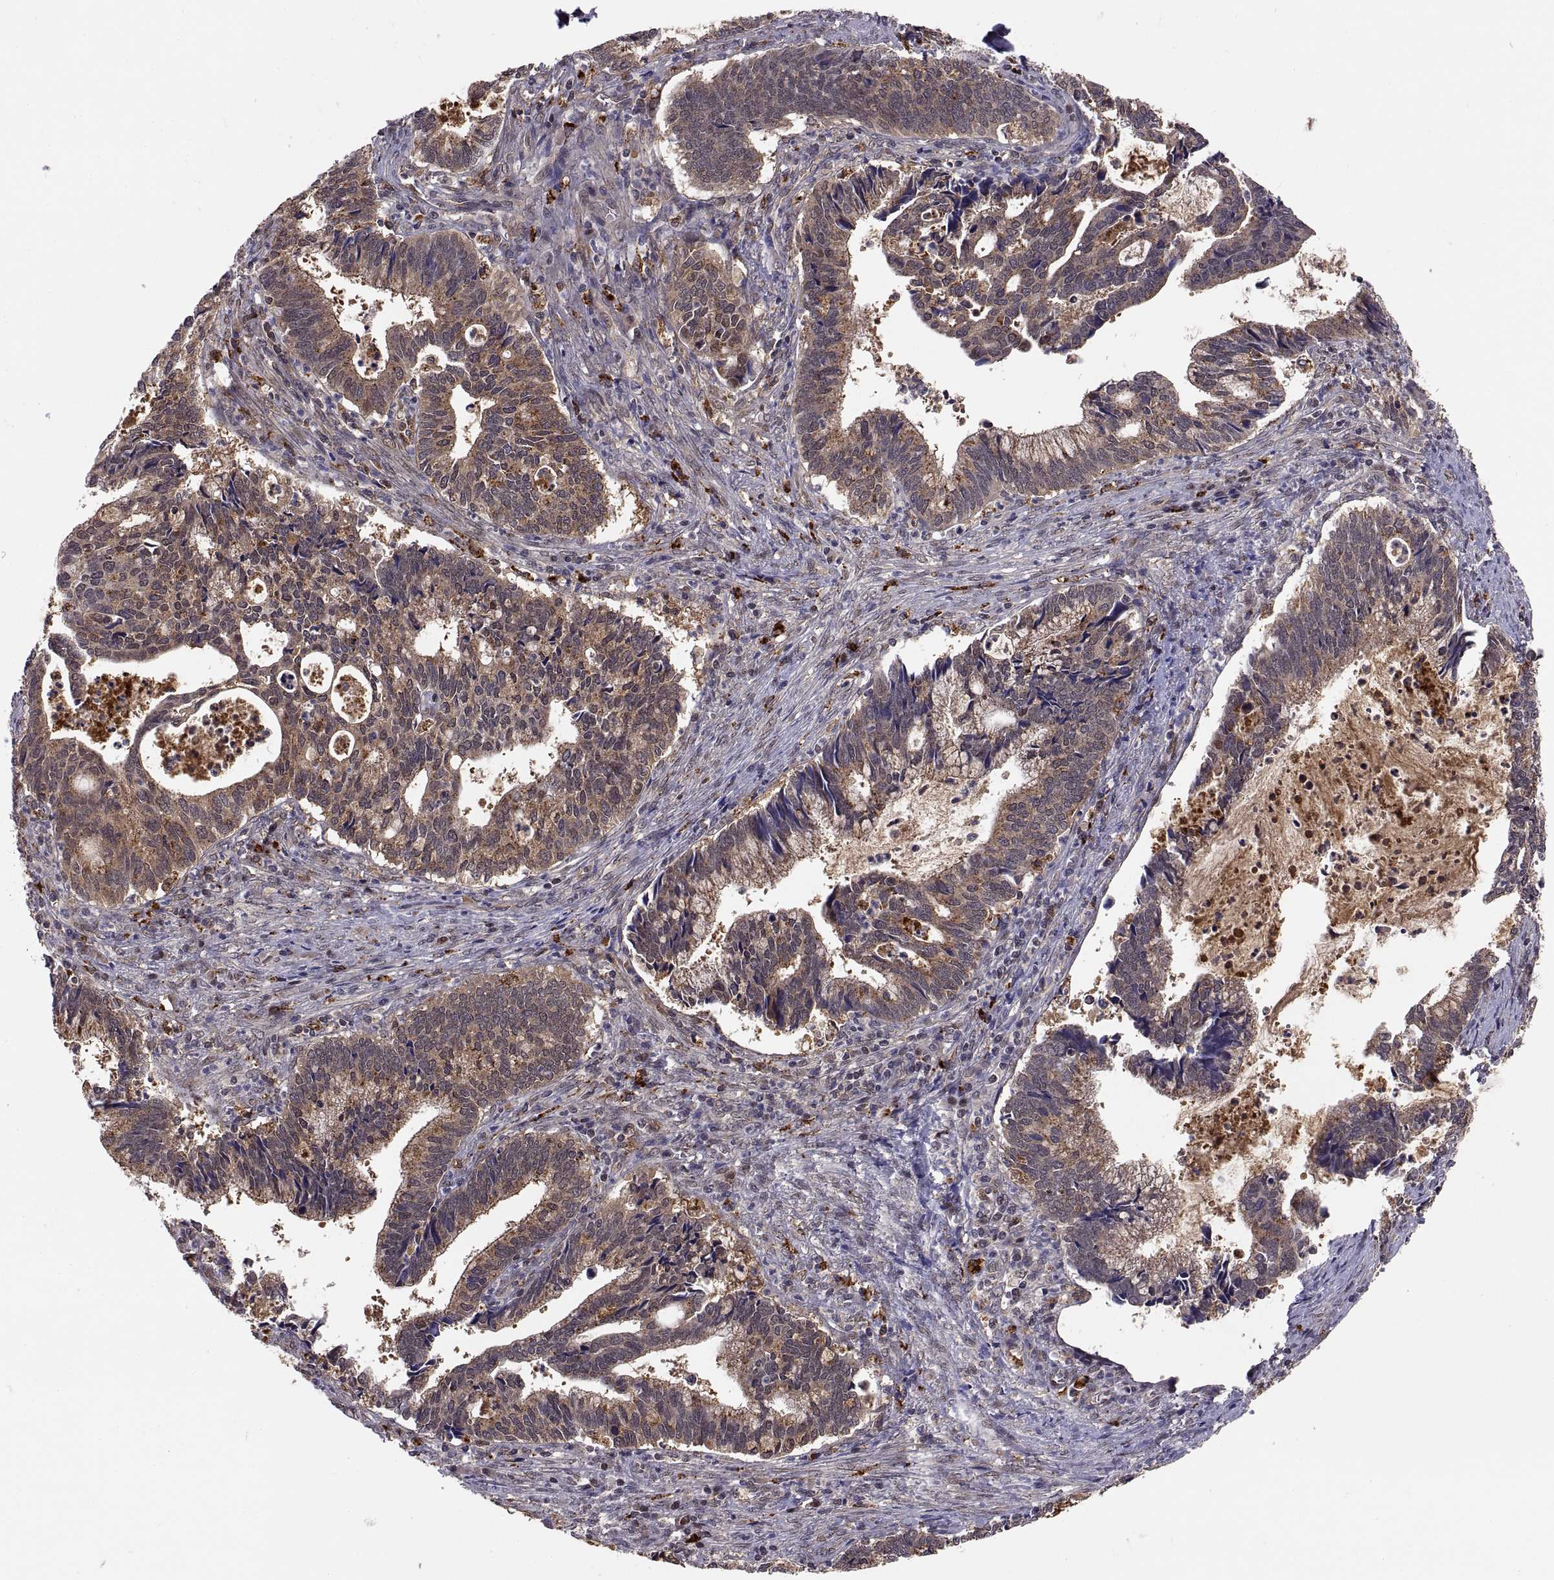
{"staining": {"intensity": "moderate", "quantity": "25%-75%", "location": "cytoplasmic/membranous"}, "tissue": "cervical cancer", "cell_type": "Tumor cells", "image_type": "cancer", "snomed": [{"axis": "morphology", "description": "Adenocarcinoma, NOS"}, {"axis": "topography", "description": "Cervix"}], "caption": "Moderate cytoplasmic/membranous staining is appreciated in approximately 25%-75% of tumor cells in cervical adenocarcinoma. The staining is performed using DAB (3,3'-diaminobenzidine) brown chromogen to label protein expression. The nuclei are counter-stained blue using hematoxylin.", "gene": "PSMC2", "patient": {"sex": "female", "age": 42}}